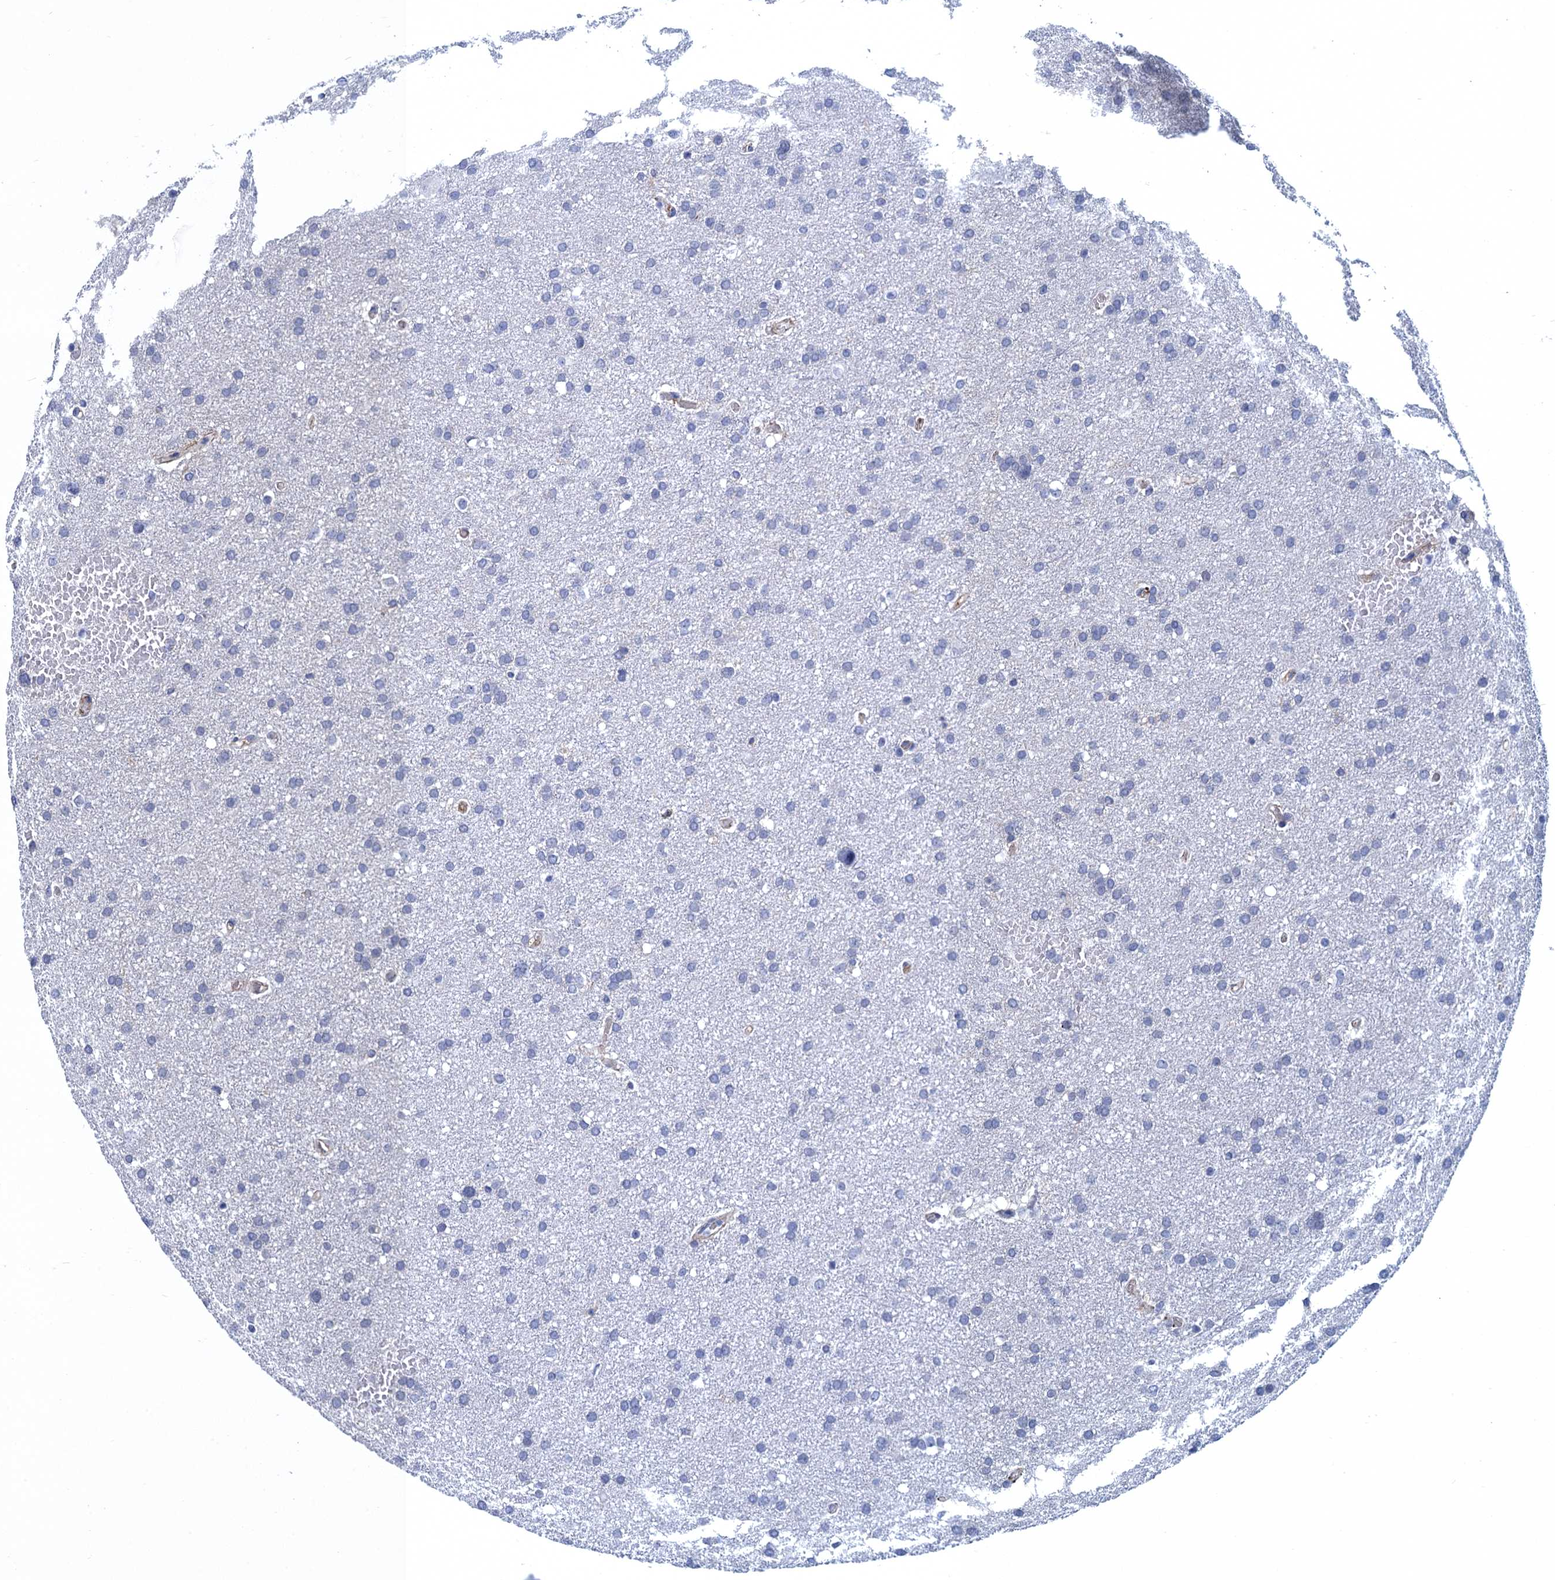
{"staining": {"intensity": "negative", "quantity": "none", "location": "none"}, "tissue": "glioma", "cell_type": "Tumor cells", "image_type": "cancer", "snomed": [{"axis": "morphology", "description": "Glioma, malignant, High grade"}, {"axis": "topography", "description": "Cerebral cortex"}], "caption": "DAB immunohistochemical staining of glioma exhibits no significant expression in tumor cells. The staining was performed using DAB (3,3'-diaminobenzidine) to visualize the protein expression in brown, while the nuclei were stained in blue with hematoxylin (Magnification: 20x).", "gene": "DNHD1", "patient": {"sex": "female", "age": 36}}